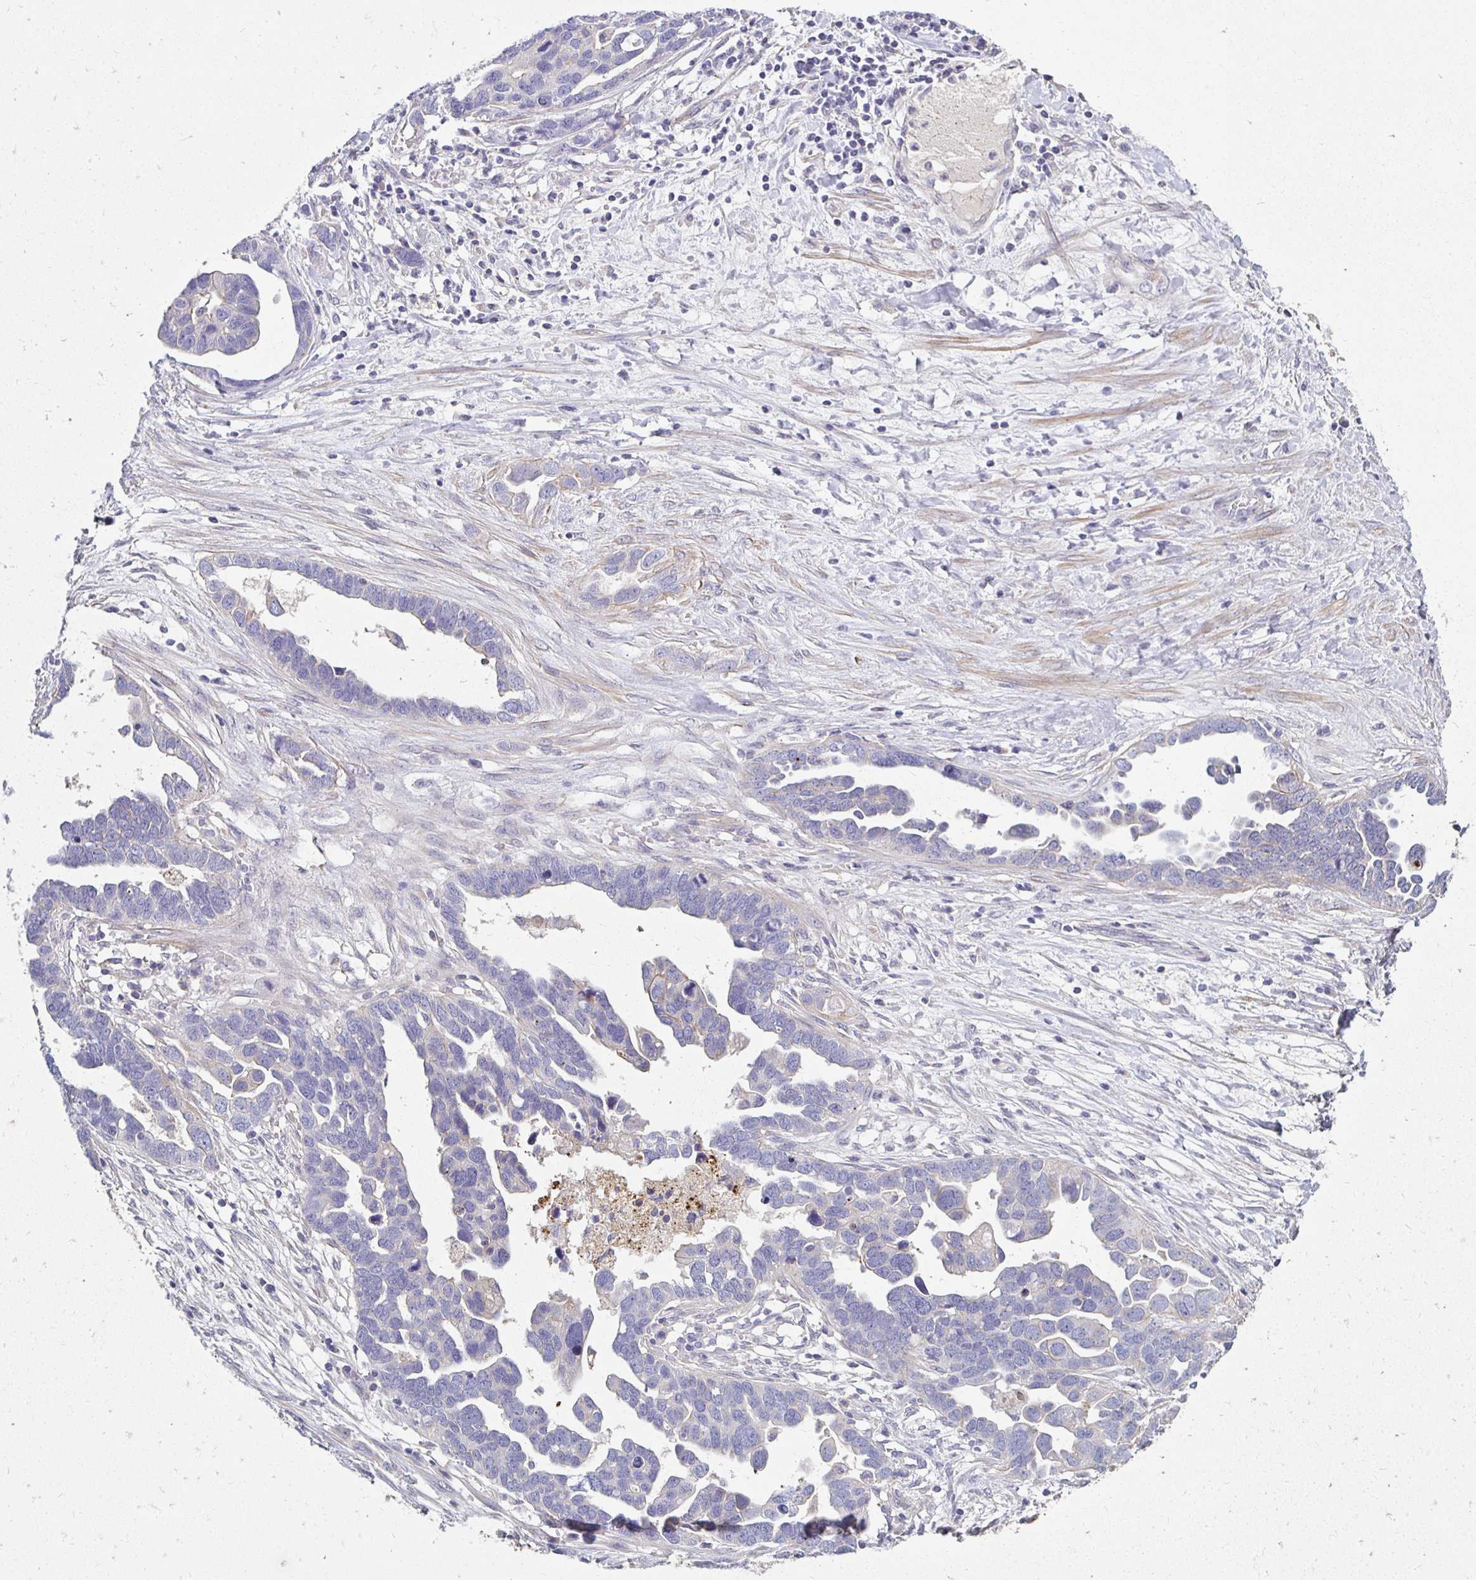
{"staining": {"intensity": "negative", "quantity": "none", "location": "none"}, "tissue": "ovarian cancer", "cell_type": "Tumor cells", "image_type": "cancer", "snomed": [{"axis": "morphology", "description": "Cystadenocarcinoma, serous, NOS"}, {"axis": "topography", "description": "Ovary"}], "caption": "This is an immunohistochemistry (IHC) histopathology image of human ovarian cancer (serous cystadenocarcinoma). There is no staining in tumor cells.", "gene": "AKAP6", "patient": {"sex": "female", "age": 54}}